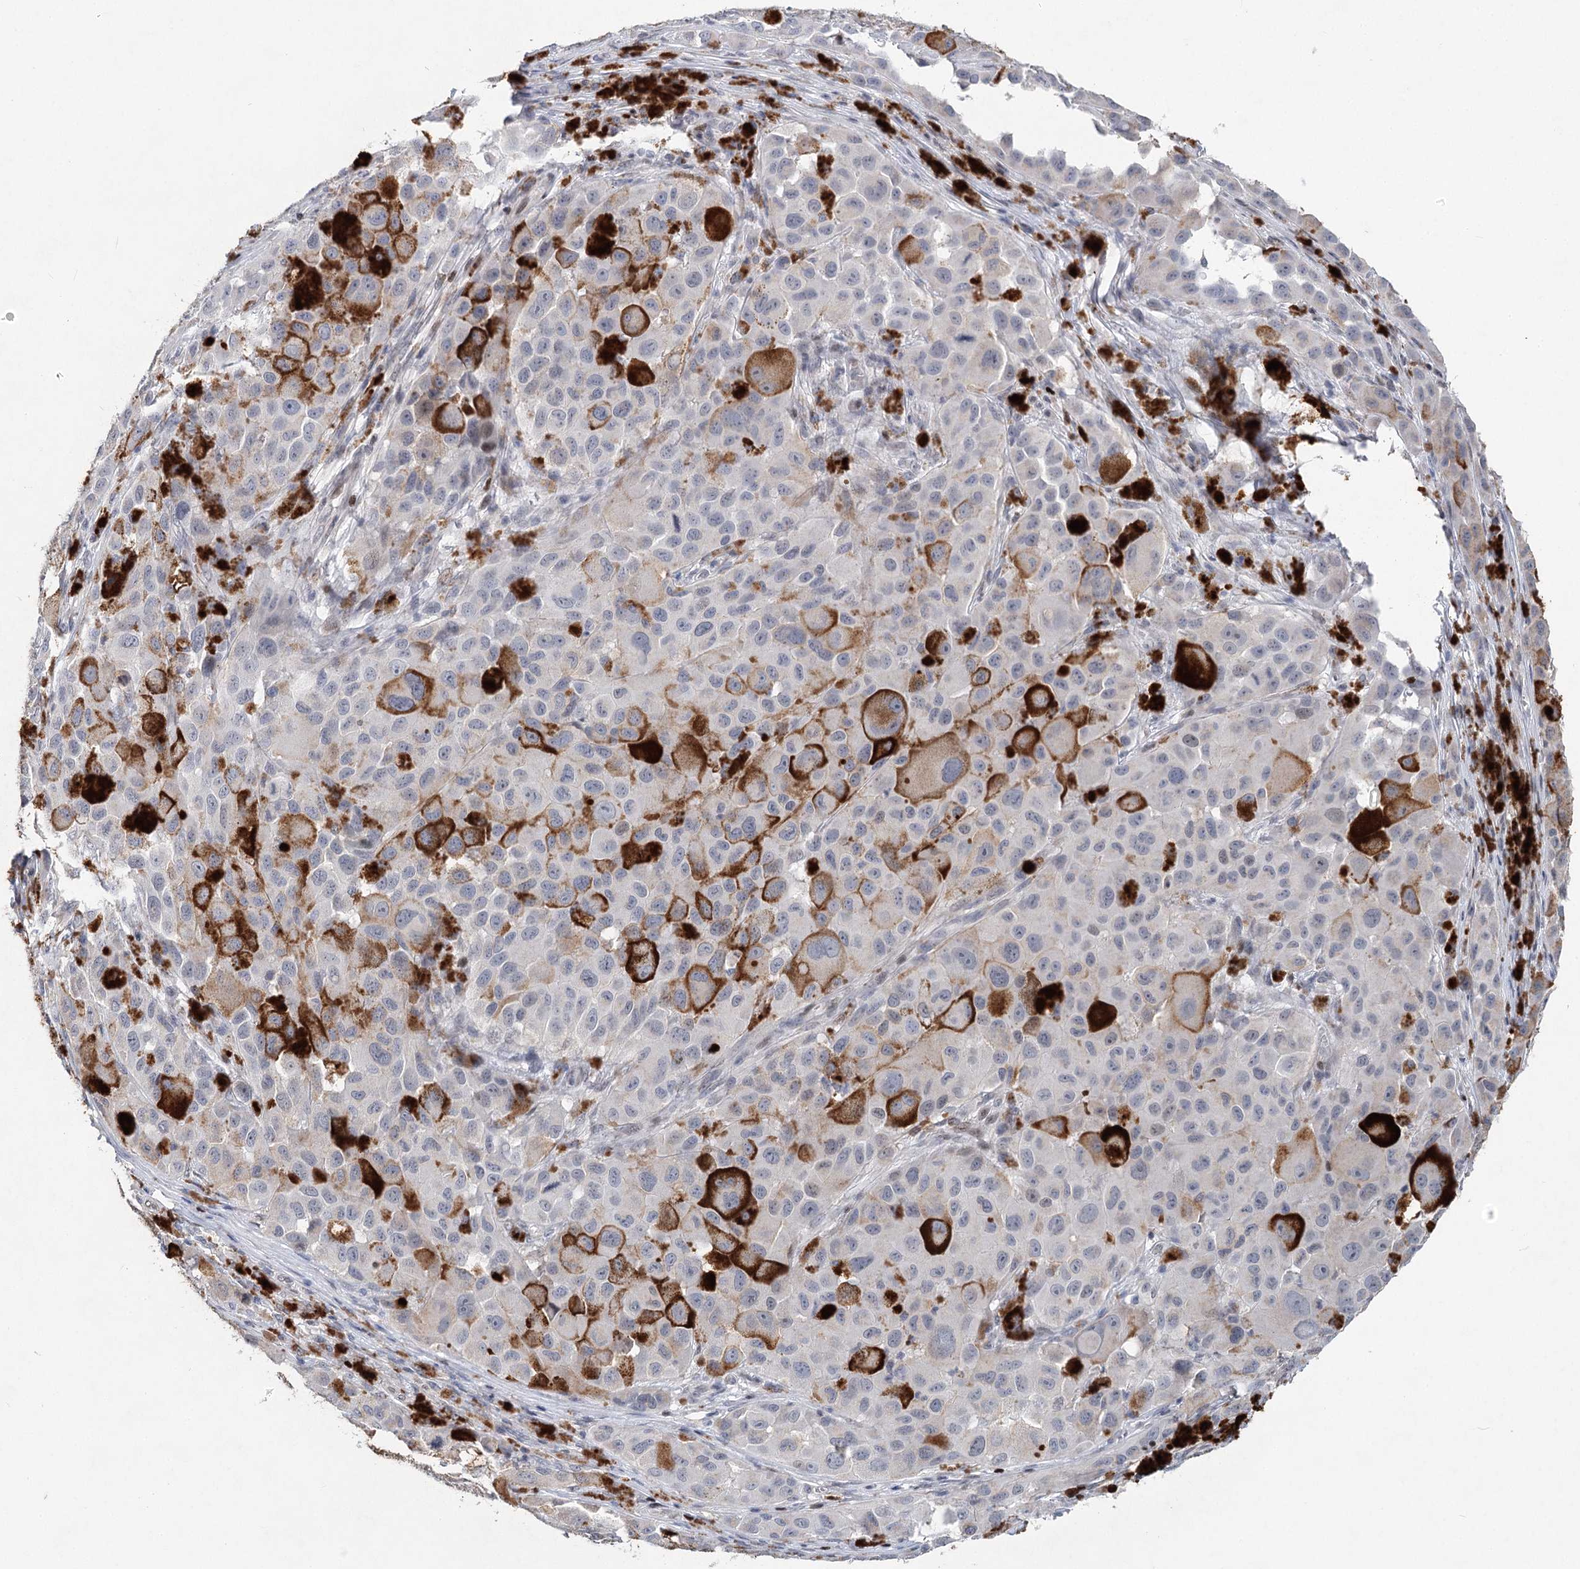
{"staining": {"intensity": "negative", "quantity": "none", "location": "none"}, "tissue": "melanoma", "cell_type": "Tumor cells", "image_type": "cancer", "snomed": [{"axis": "morphology", "description": "Malignant melanoma, NOS"}, {"axis": "topography", "description": "Skin"}], "caption": "The IHC micrograph has no significant expression in tumor cells of malignant melanoma tissue.", "gene": "FRMD4A", "patient": {"sex": "male", "age": 96}}